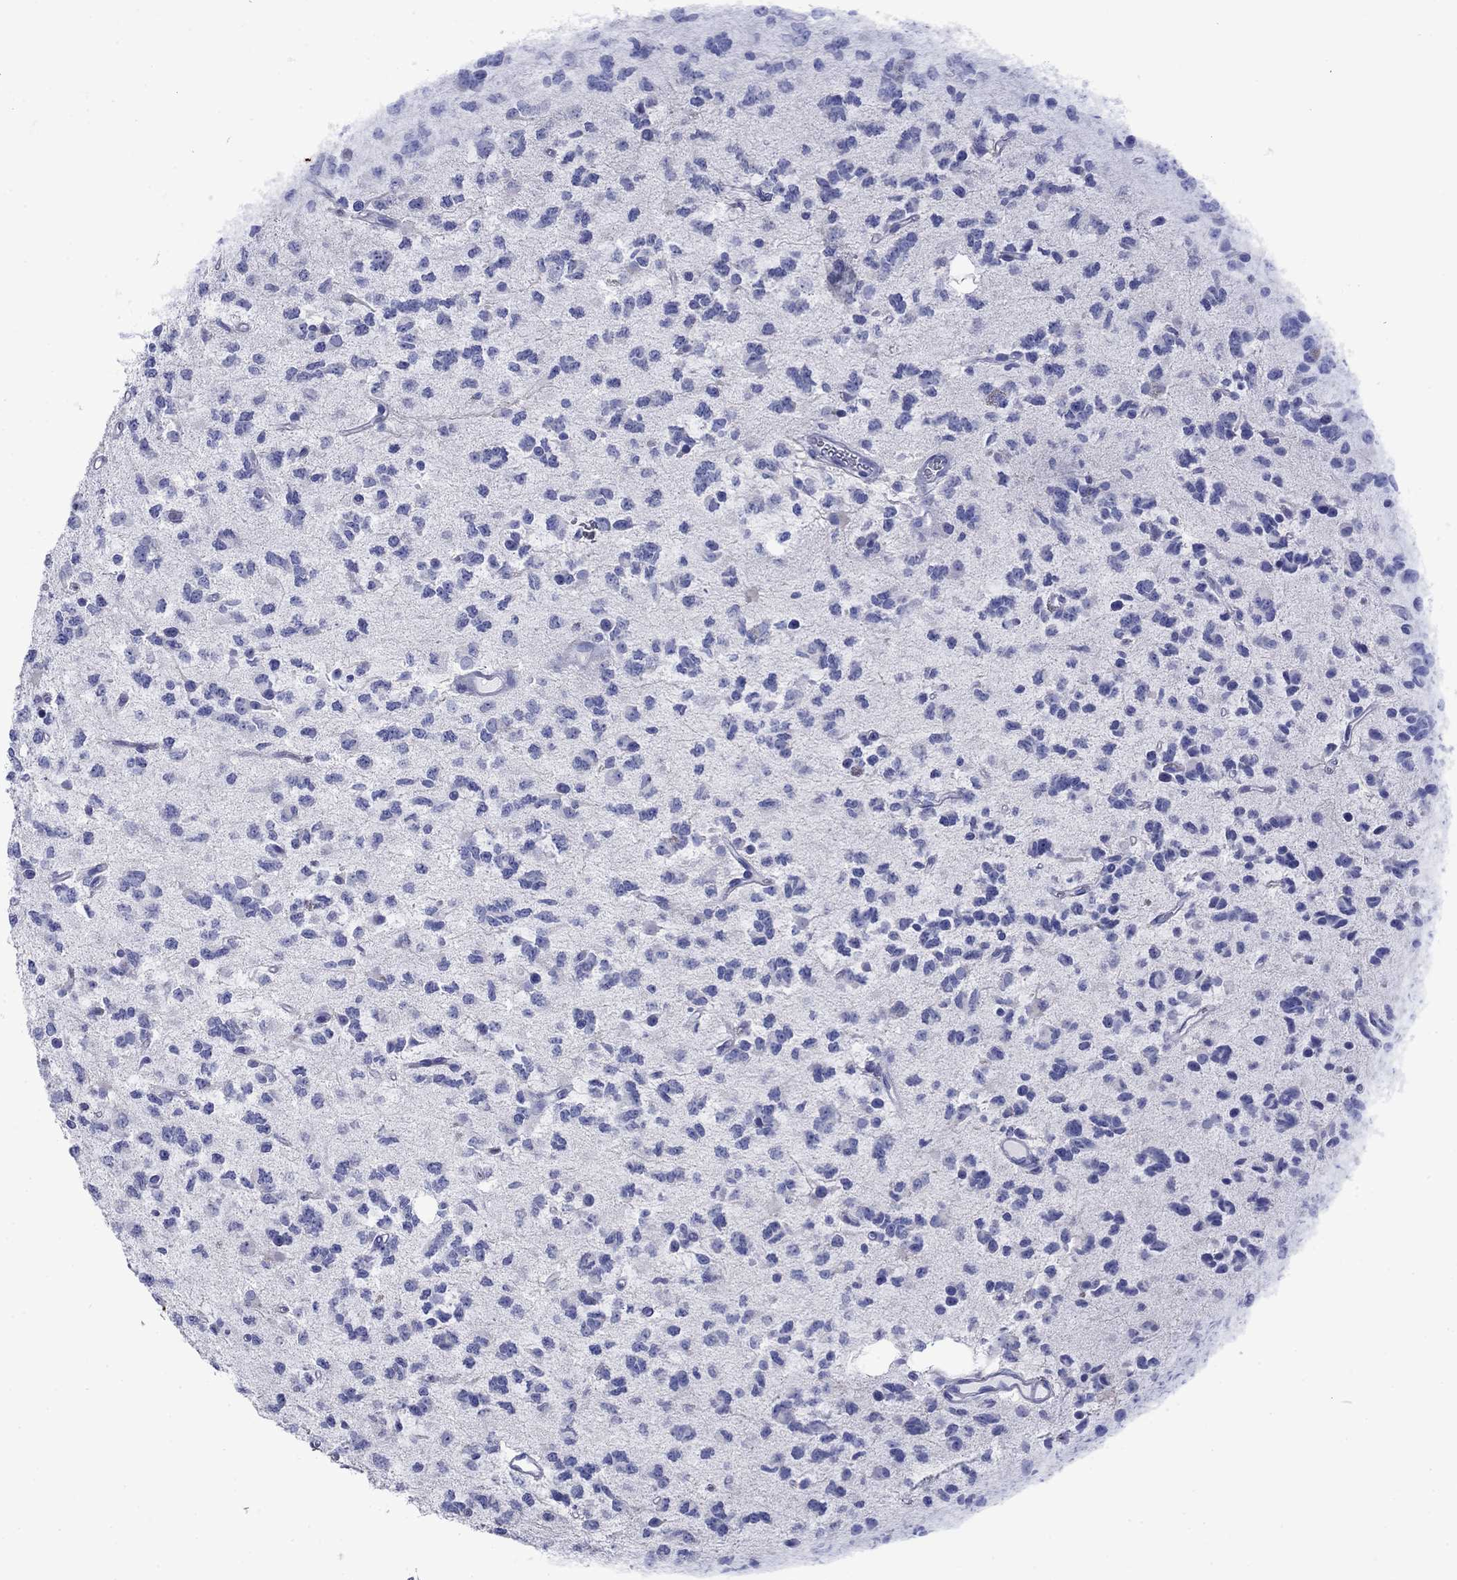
{"staining": {"intensity": "negative", "quantity": "none", "location": "none"}, "tissue": "glioma", "cell_type": "Tumor cells", "image_type": "cancer", "snomed": [{"axis": "morphology", "description": "Glioma, malignant, Low grade"}, {"axis": "topography", "description": "Brain"}], "caption": "Malignant glioma (low-grade) stained for a protein using immunohistochemistry displays no positivity tumor cells.", "gene": "GIP", "patient": {"sex": "female", "age": 45}}